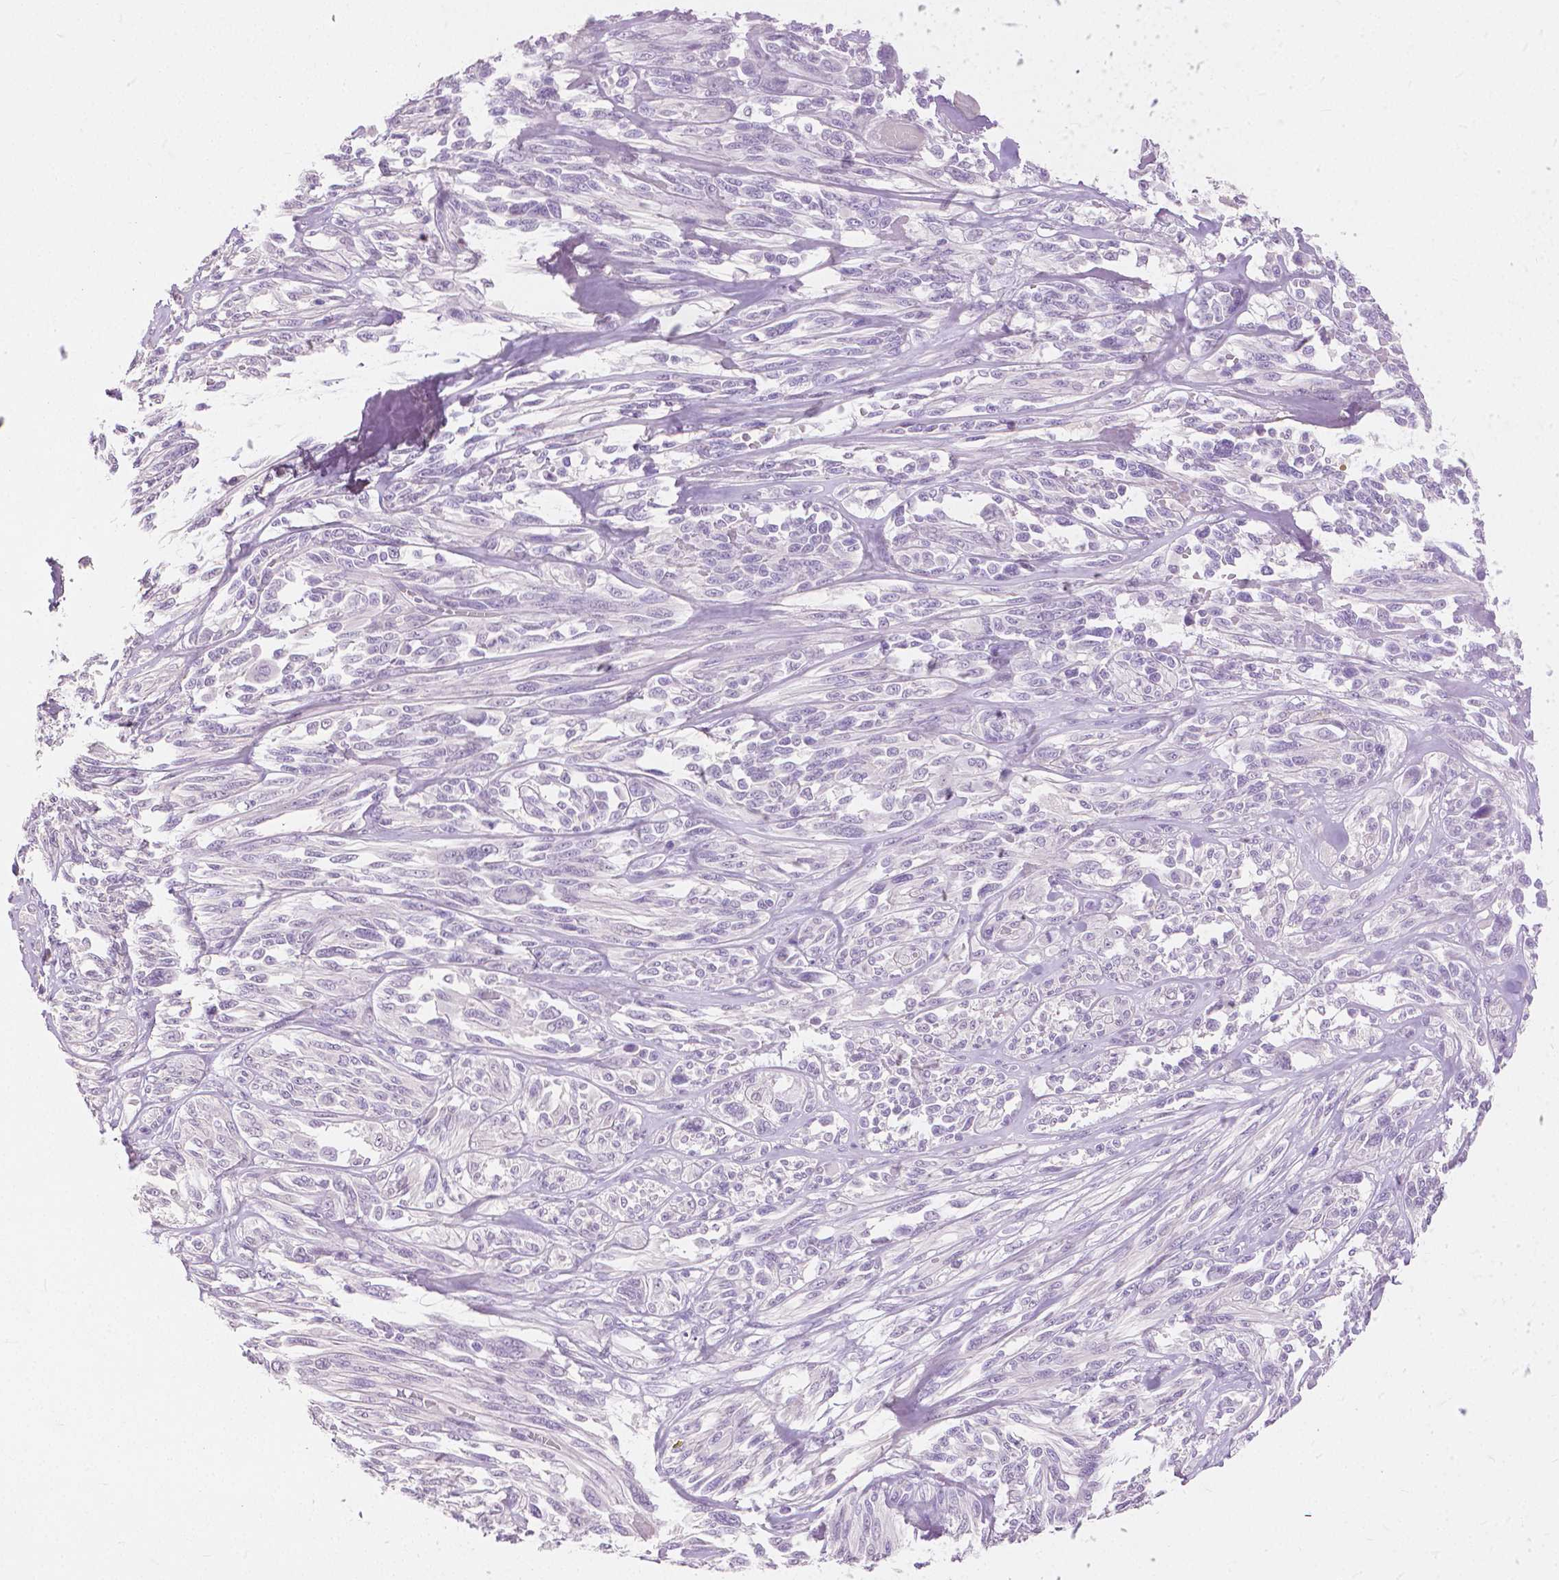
{"staining": {"intensity": "negative", "quantity": "none", "location": "none"}, "tissue": "melanoma", "cell_type": "Tumor cells", "image_type": "cancer", "snomed": [{"axis": "morphology", "description": "Malignant melanoma, NOS"}, {"axis": "topography", "description": "Skin"}], "caption": "Human malignant melanoma stained for a protein using immunohistochemistry (IHC) displays no staining in tumor cells.", "gene": "CXCR2", "patient": {"sex": "female", "age": 91}}